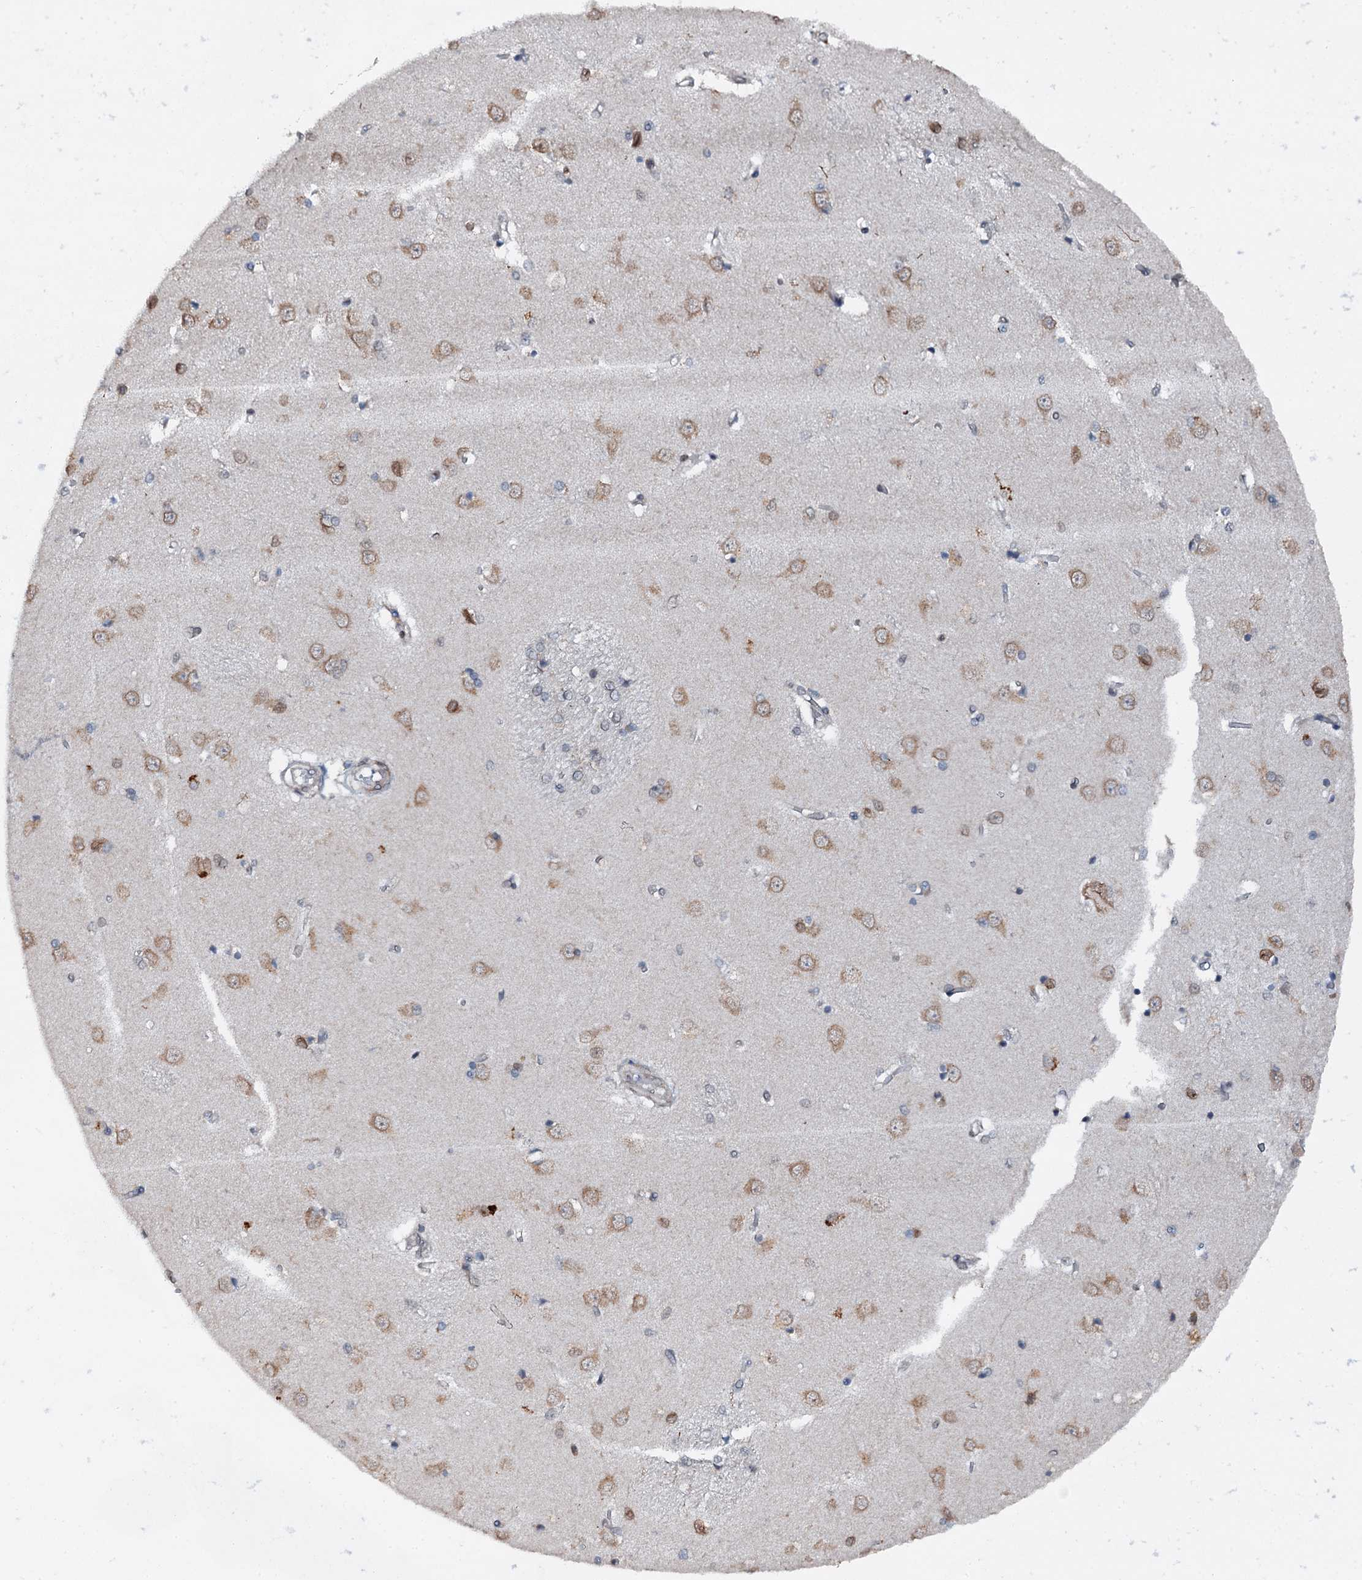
{"staining": {"intensity": "moderate", "quantity": "<25%", "location": "cytoplasmic/membranous"}, "tissue": "caudate", "cell_type": "Glial cells", "image_type": "normal", "snomed": [{"axis": "morphology", "description": "Normal tissue, NOS"}, {"axis": "topography", "description": "Lateral ventricle wall"}], "caption": "Glial cells display moderate cytoplasmic/membranous positivity in approximately <25% of cells in unremarkable caudate.", "gene": "EDC4", "patient": {"sex": "male", "age": 37}}